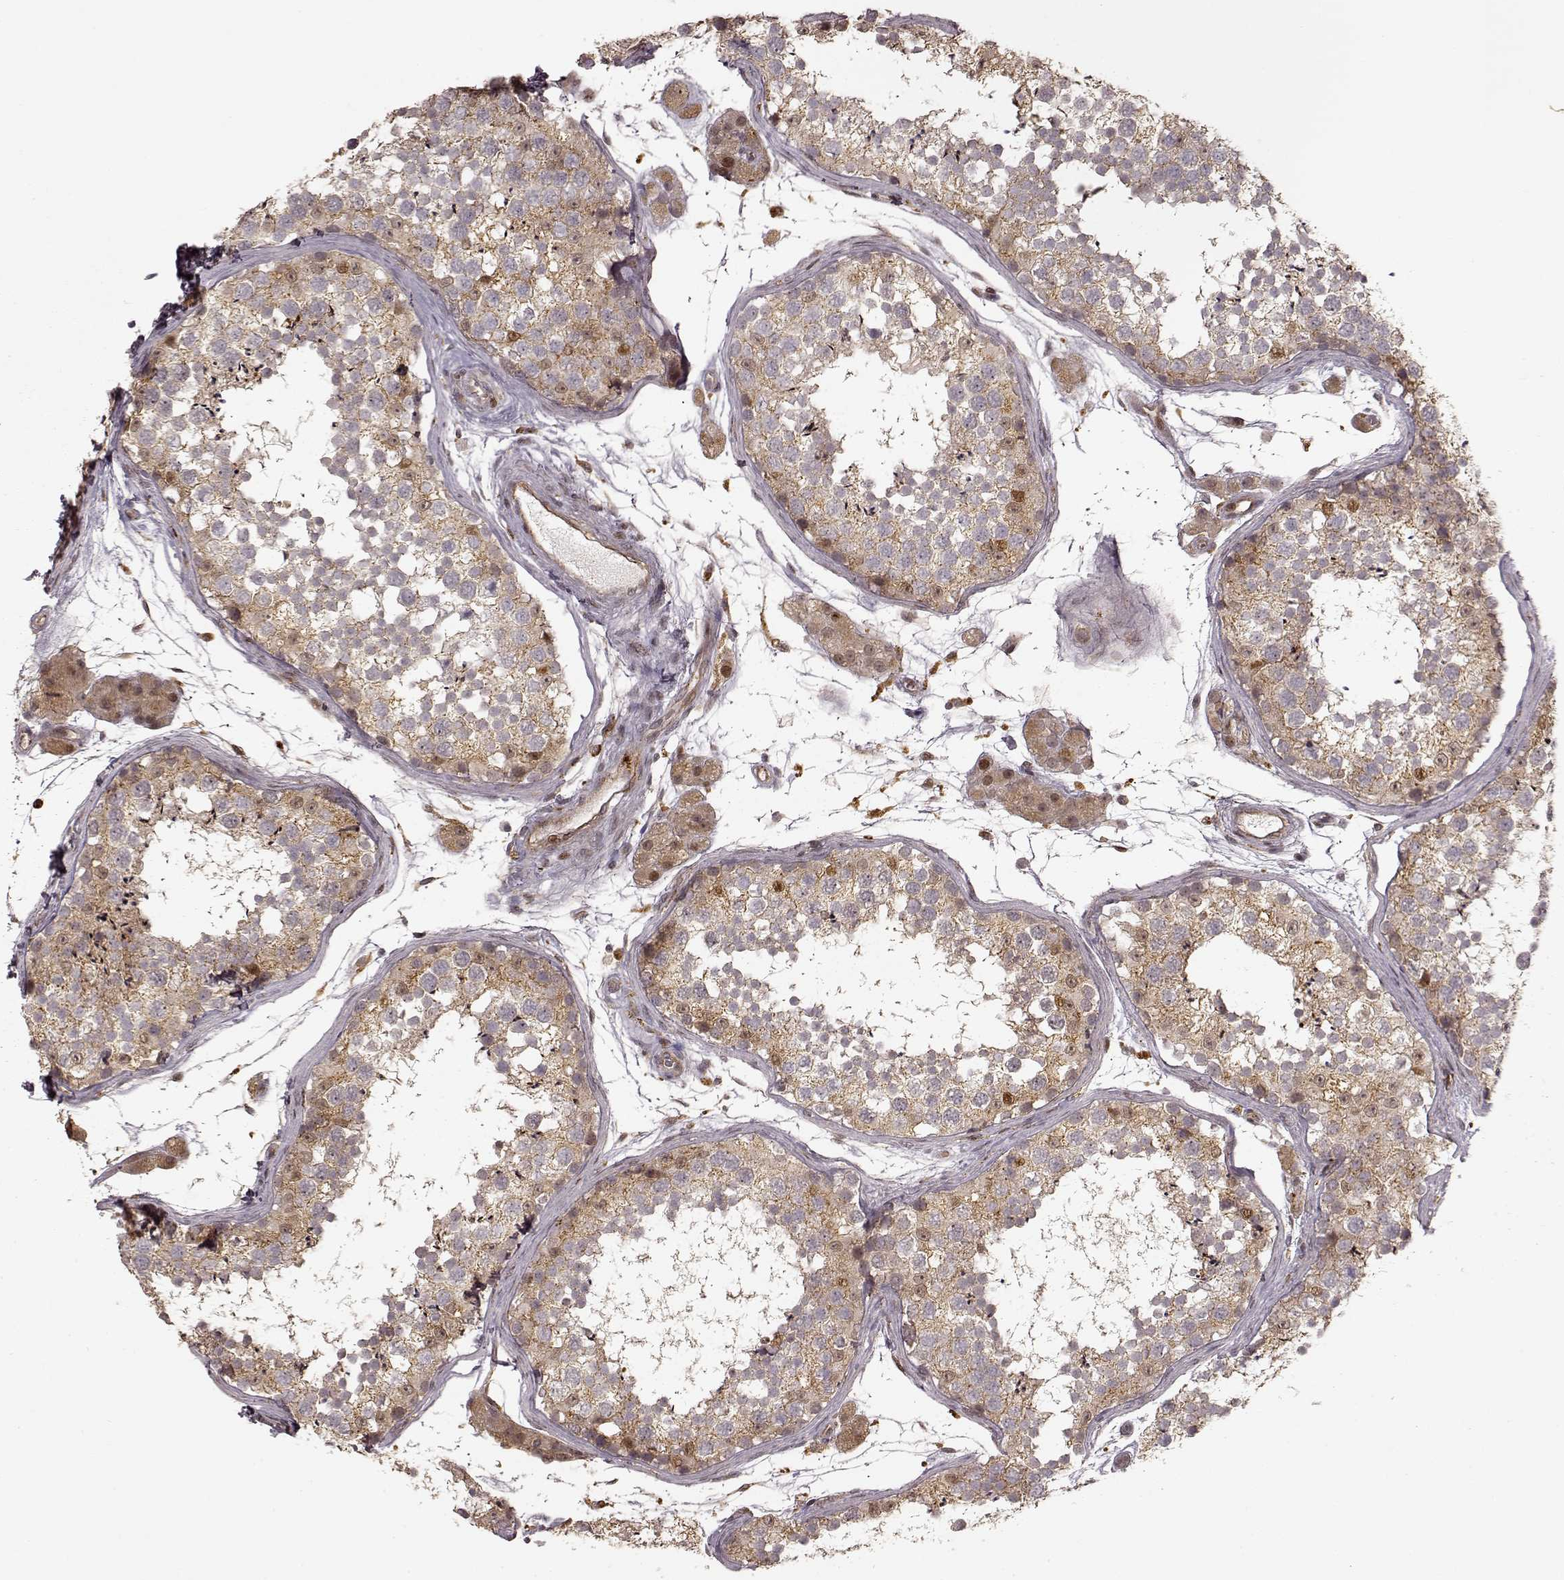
{"staining": {"intensity": "moderate", "quantity": ">75%", "location": "cytoplasmic/membranous,nuclear"}, "tissue": "testis", "cell_type": "Cells in seminiferous ducts", "image_type": "normal", "snomed": [{"axis": "morphology", "description": "Normal tissue, NOS"}, {"axis": "topography", "description": "Testis"}], "caption": "Immunohistochemical staining of benign testis shows >75% levels of moderate cytoplasmic/membranous,nuclear protein expression in about >75% of cells in seminiferous ducts. The staining was performed using DAB (3,3'-diaminobenzidine) to visualize the protein expression in brown, while the nuclei were stained in blue with hematoxylin (Magnification: 20x).", "gene": "SLC12A9", "patient": {"sex": "male", "age": 41}}